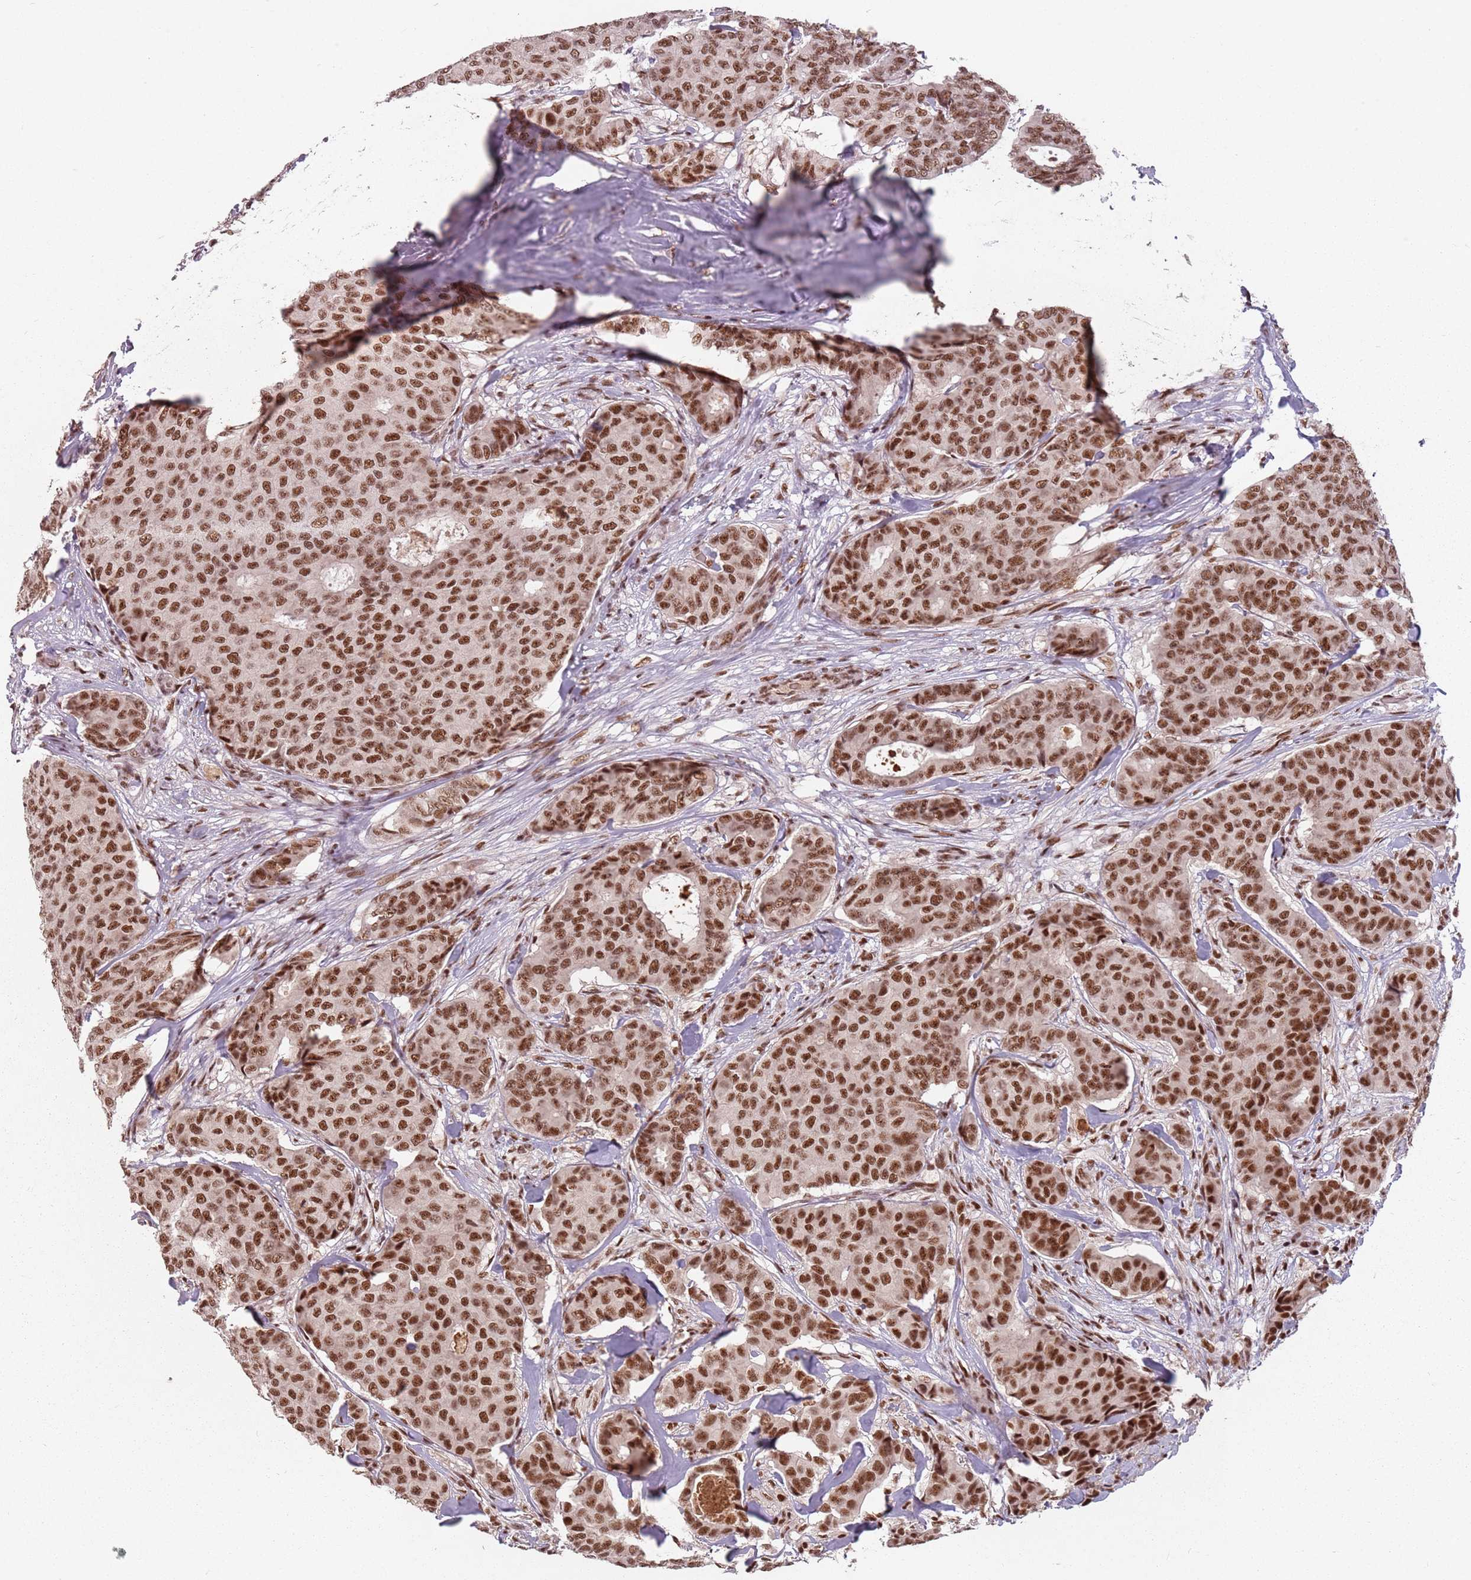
{"staining": {"intensity": "moderate", "quantity": ">75%", "location": "nuclear"}, "tissue": "breast cancer", "cell_type": "Tumor cells", "image_type": "cancer", "snomed": [{"axis": "morphology", "description": "Duct carcinoma"}, {"axis": "topography", "description": "Breast"}], "caption": "Intraductal carcinoma (breast) tissue exhibits moderate nuclear expression in approximately >75% of tumor cells", "gene": "NCBP1", "patient": {"sex": "female", "age": 75}}